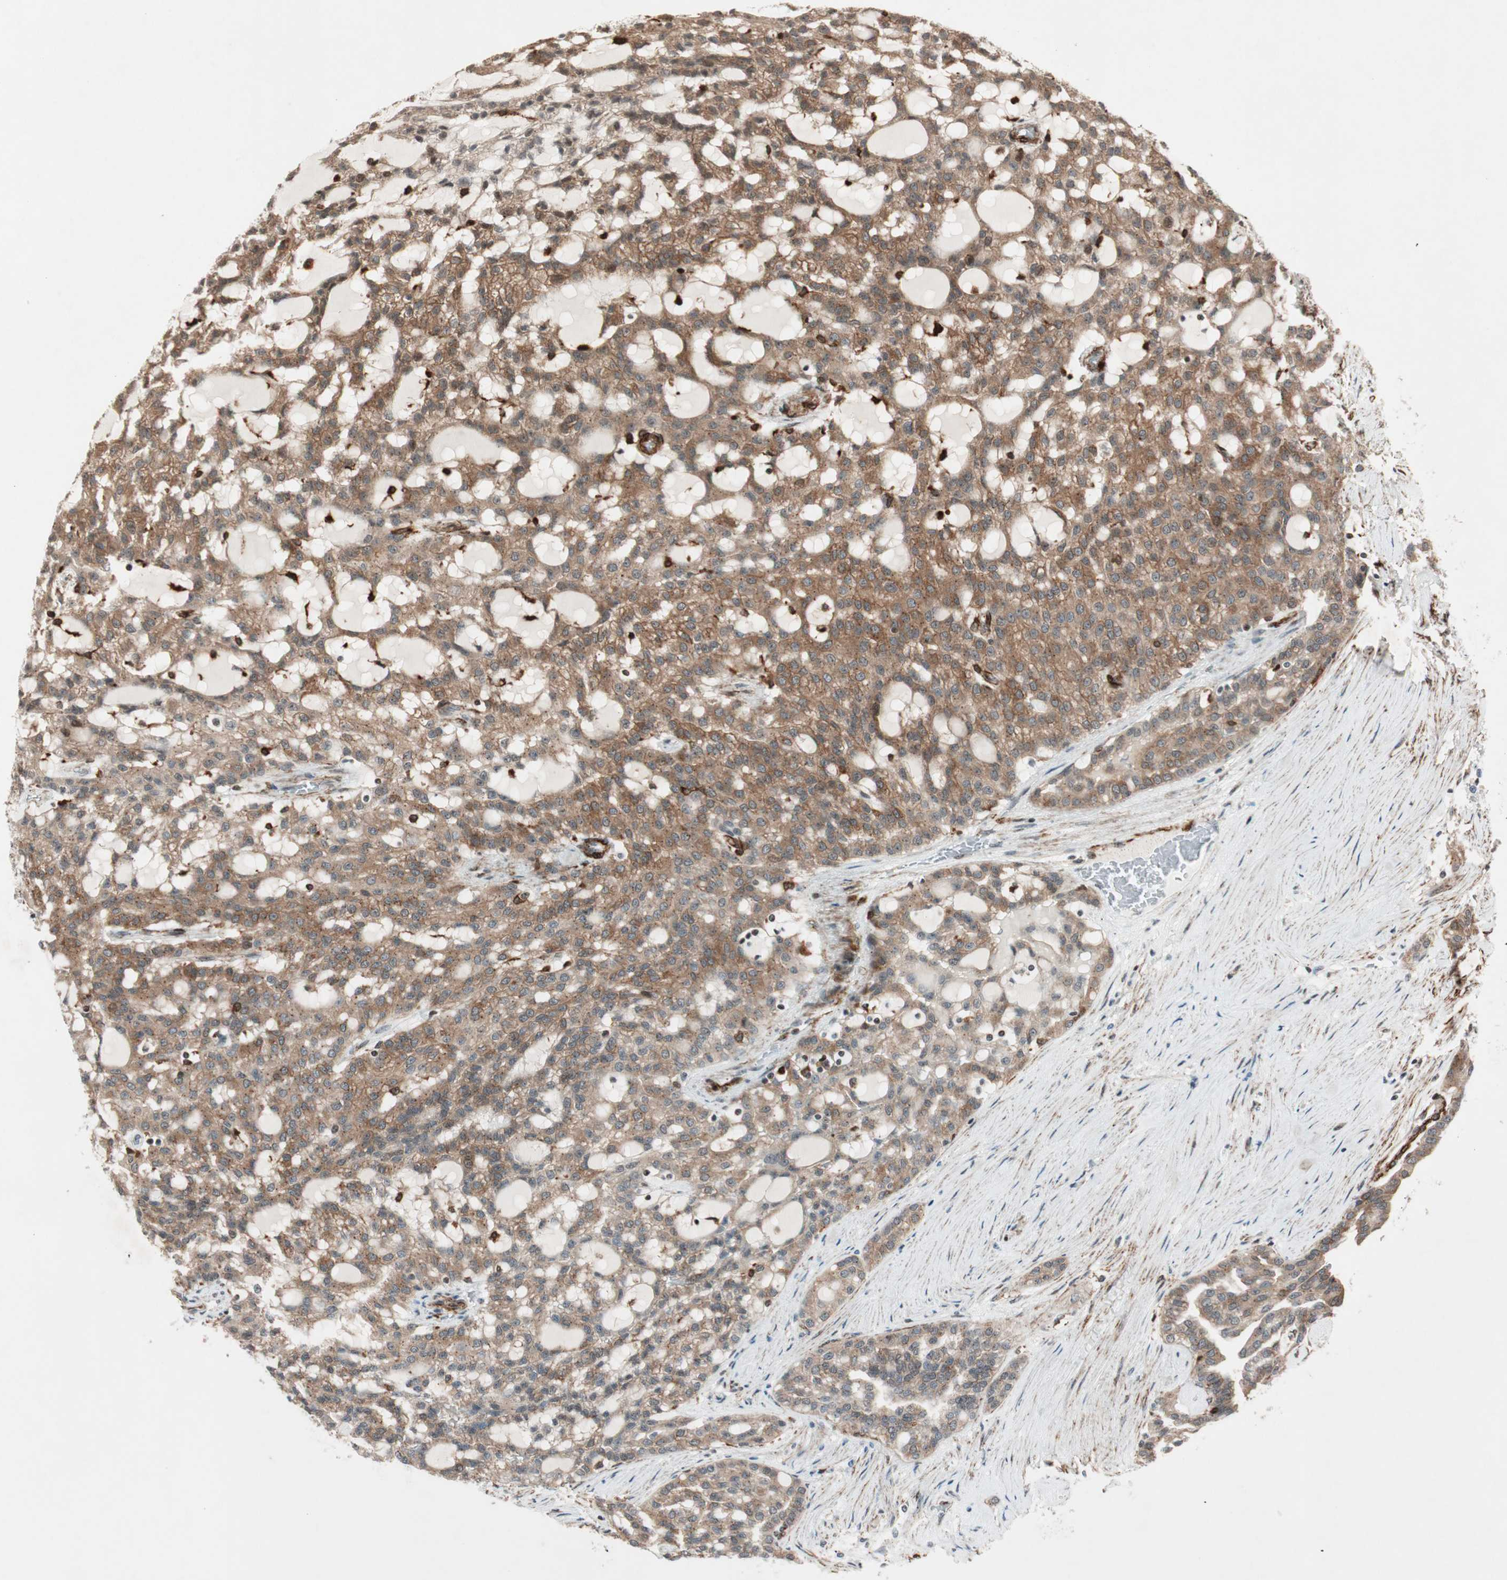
{"staining": {"intensity": "moderate", "quantity": ">75%", "location": "cytoplasmic/membranous"}, "tissue": "renal cancer", "cell_type": "Tumor cells", "image_type": "cancer", "snomed": [{"axis": "morphology", "description": "Adenocarcinoma, NOS"}, {"axis": "topography", "description": "Kidney"}], "caption": "Human renal cancer (adenocarcinoma) stained with a protein marker demonstrates moderate staining in tumor cells.", "gene": "CDK19", "patient": {"sex": "male", "age": 63}}